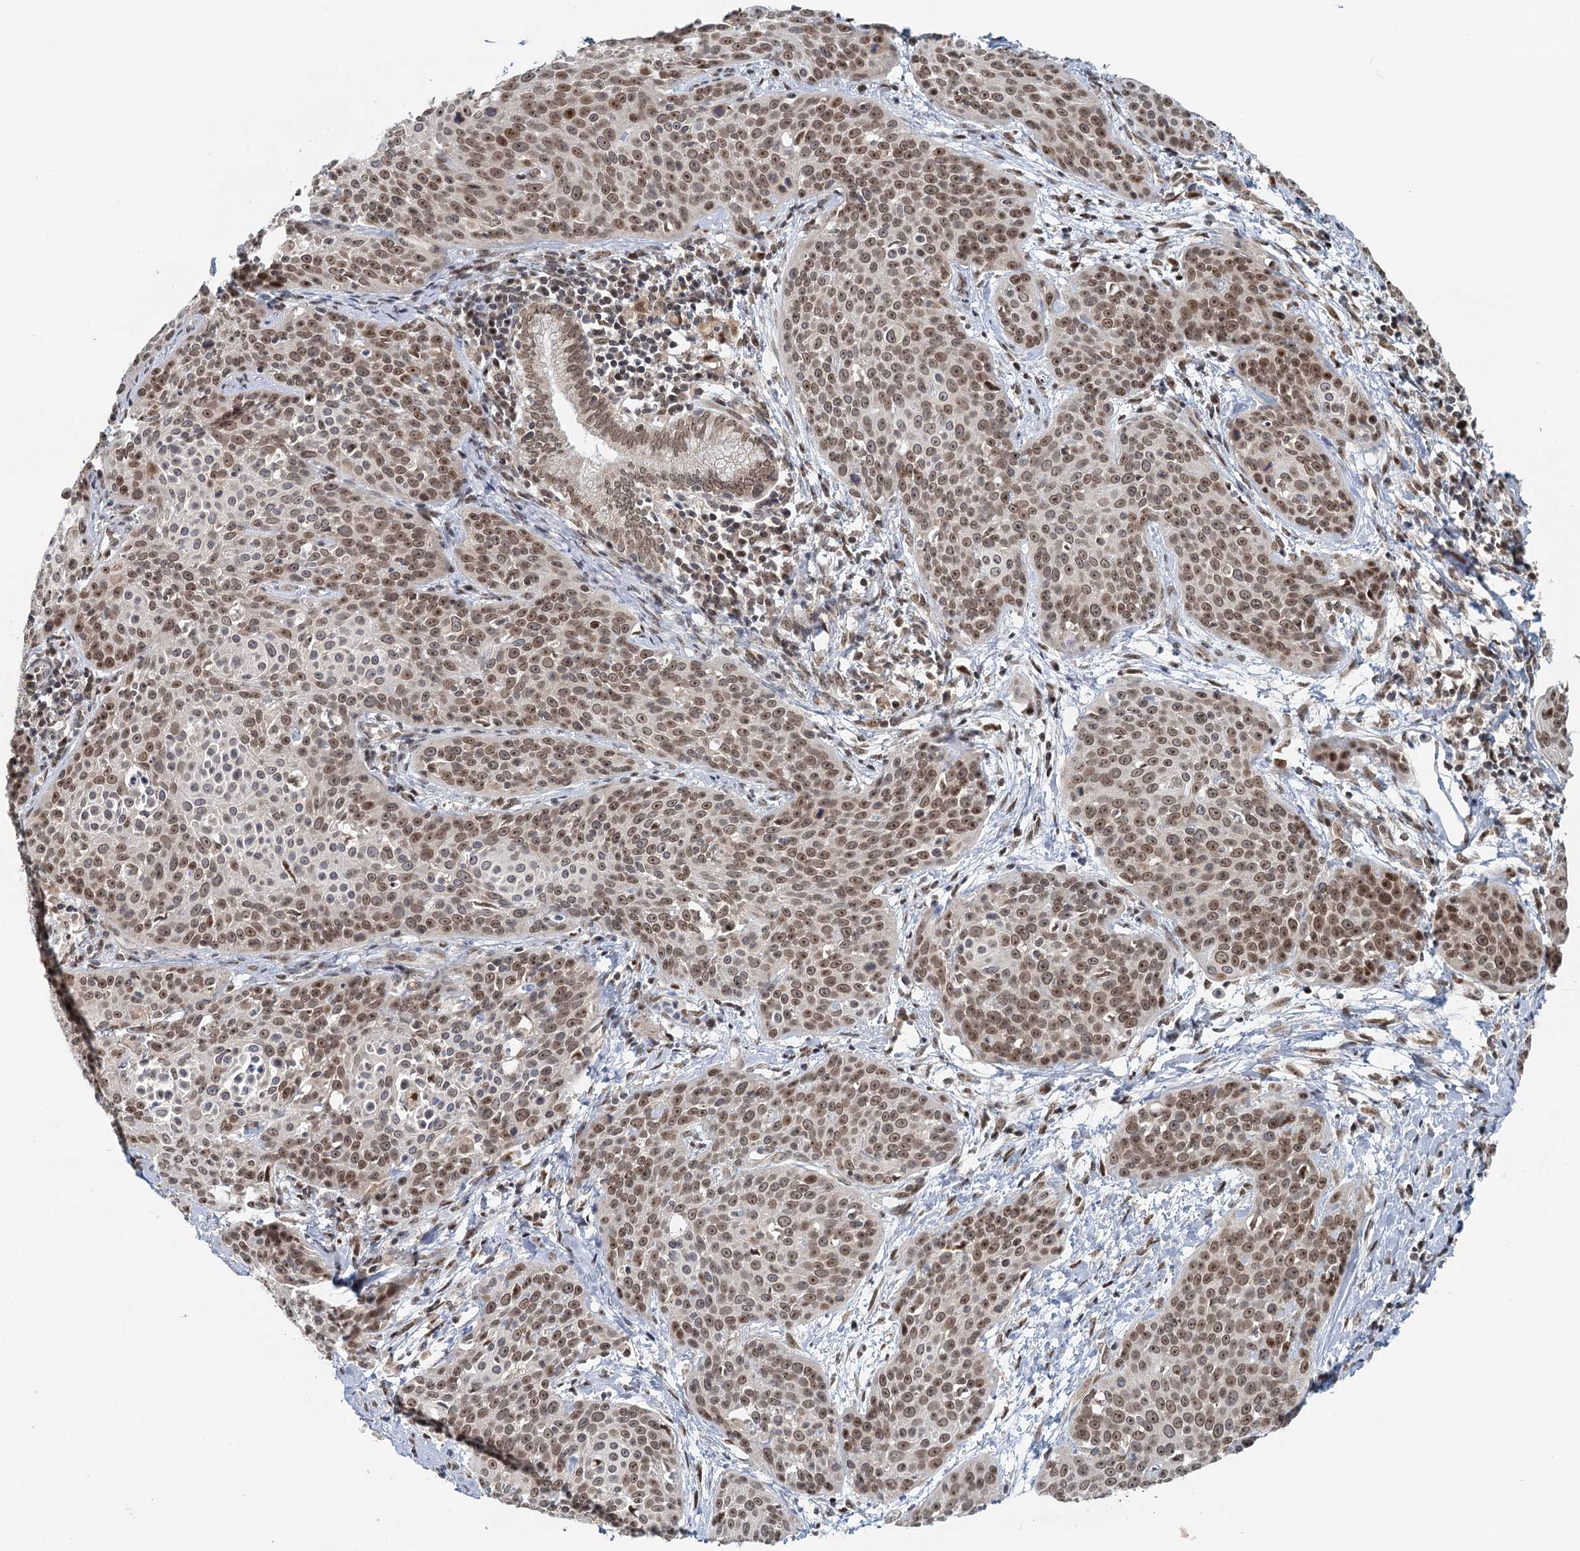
{"staining": {"intensity": "moderate", "quantity": ">75%", "location": "cytoplasmic/membranous,nuclear"}, "tissue": "cervical cancer", "cell_type": "Tumor cells", "image_type": "cancer", "snomed": [{"axis": "morphology", "description": "Squamous cell carcinoma, NOS"}, {"axis": "topography", "description": "Cervix"}], "caption": "High-magnification brightfield microscopy of cervical squamous cell carcinoma stained with DAB (brown) and counterstained with hematoxylin (blue). tumor cells exhibit moderate cytoplasmic/membranous and nuclear positivity is appreciated in about>75% of cells.", "gene": "TREX1", "patient": {"sex": "female", "age": 38}}